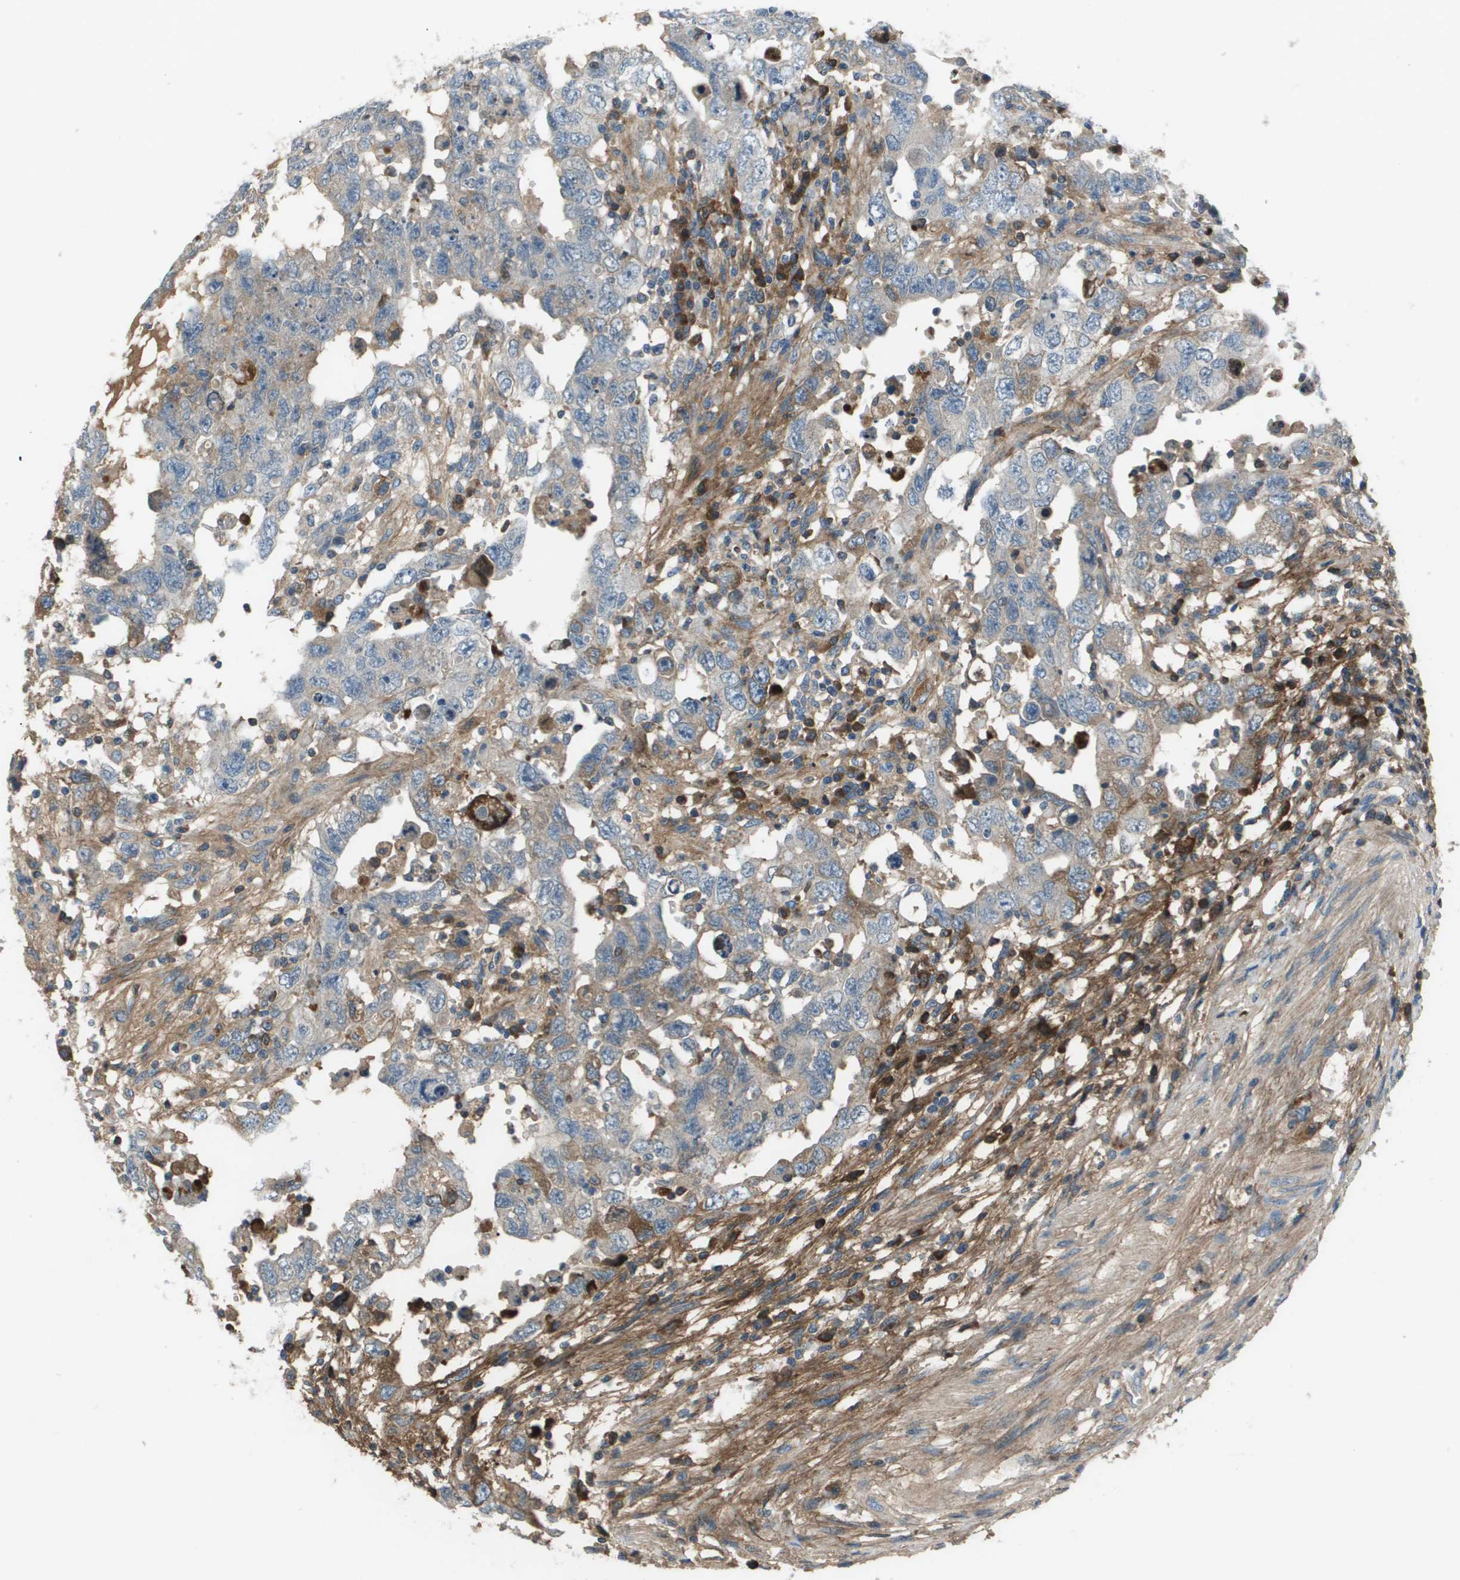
{"staining": {"intensity": "weak", "quantity": "<25%", "location": "cytoplasmic/membranous"}, "tissue": "testis cancer", "cell_type": "Tumor cells", "image_type": "cancer", "snomed": [{"axis": "morphology", "description": "Carcinoma, Embryonal, NOS"}, {"axis": "topography", "description": "Testis"}], "caption": "DAB immunohistochemical staining of testis cancer (embryonal carcinoma) reveals no significant expression in tumor cells.", "gene": "PCOLCE", "patient": {"sex": "male", "age": 26}}